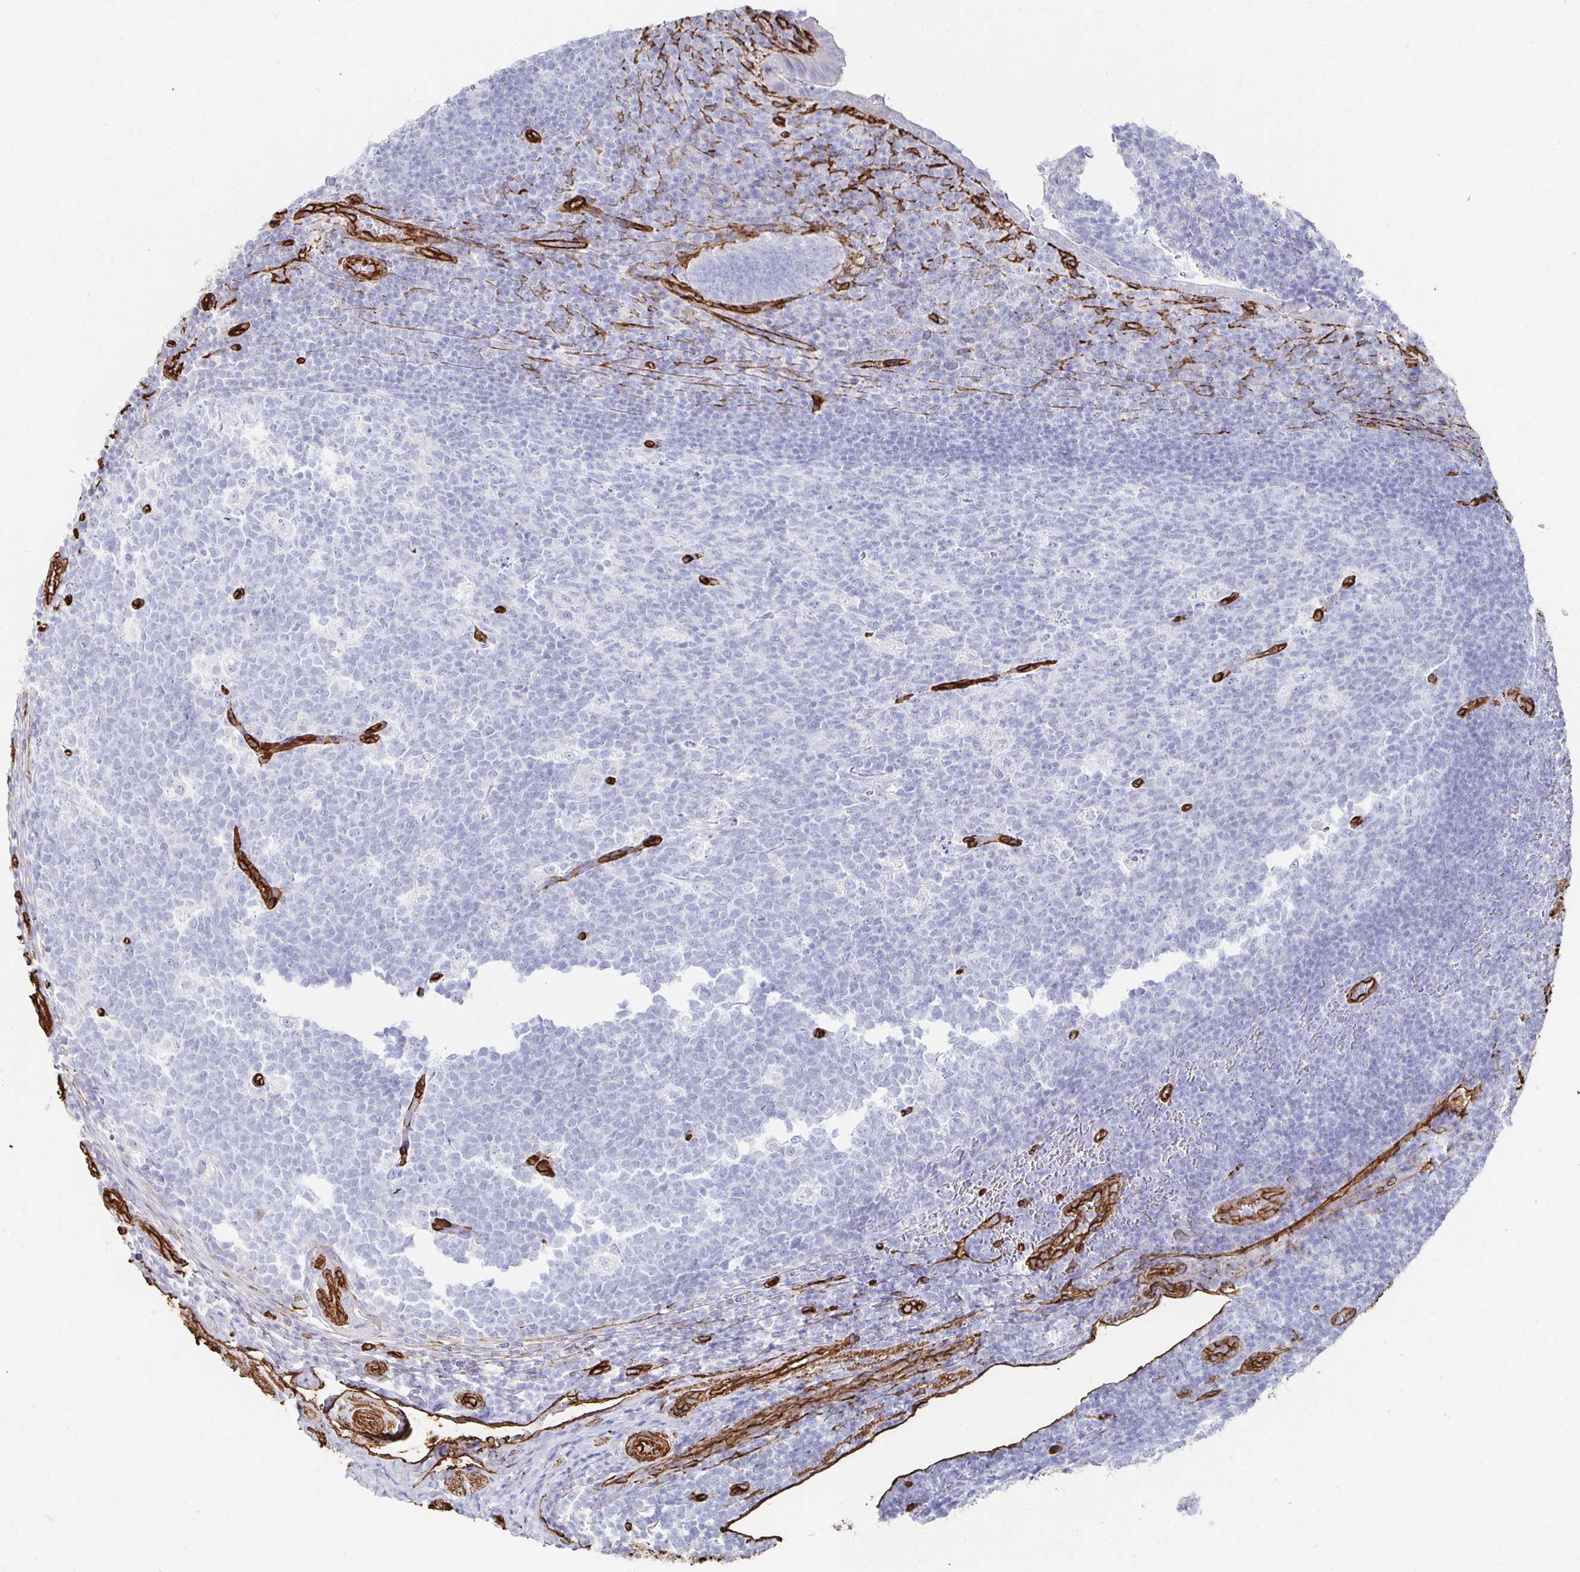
{"staining": {"intensity": "negative", "quantity": "none", "location": "none"}, "tissue": "appendix", "cell_type": "Glandular cells", "image_type": "normal", "snomed": [{"axis": "morphology", "description": "Normal tissue, NOS"}, {"axis": "topography", "description": "Appendix"}], "caption": "This histopathology image is of unremarkable appendix stained with immunohistochemistry (IHC) to label a protein in brown with the nuclei are counter-stained blue. There is no staining in glandular cells. The staining is performed using DAB (3,3'-diaminobenzidine) brown chromogen with nuclei counter-stained in using hematoxylin.", "gene": "VIPR2", "patient": {"sex": "male", "age": 18}}